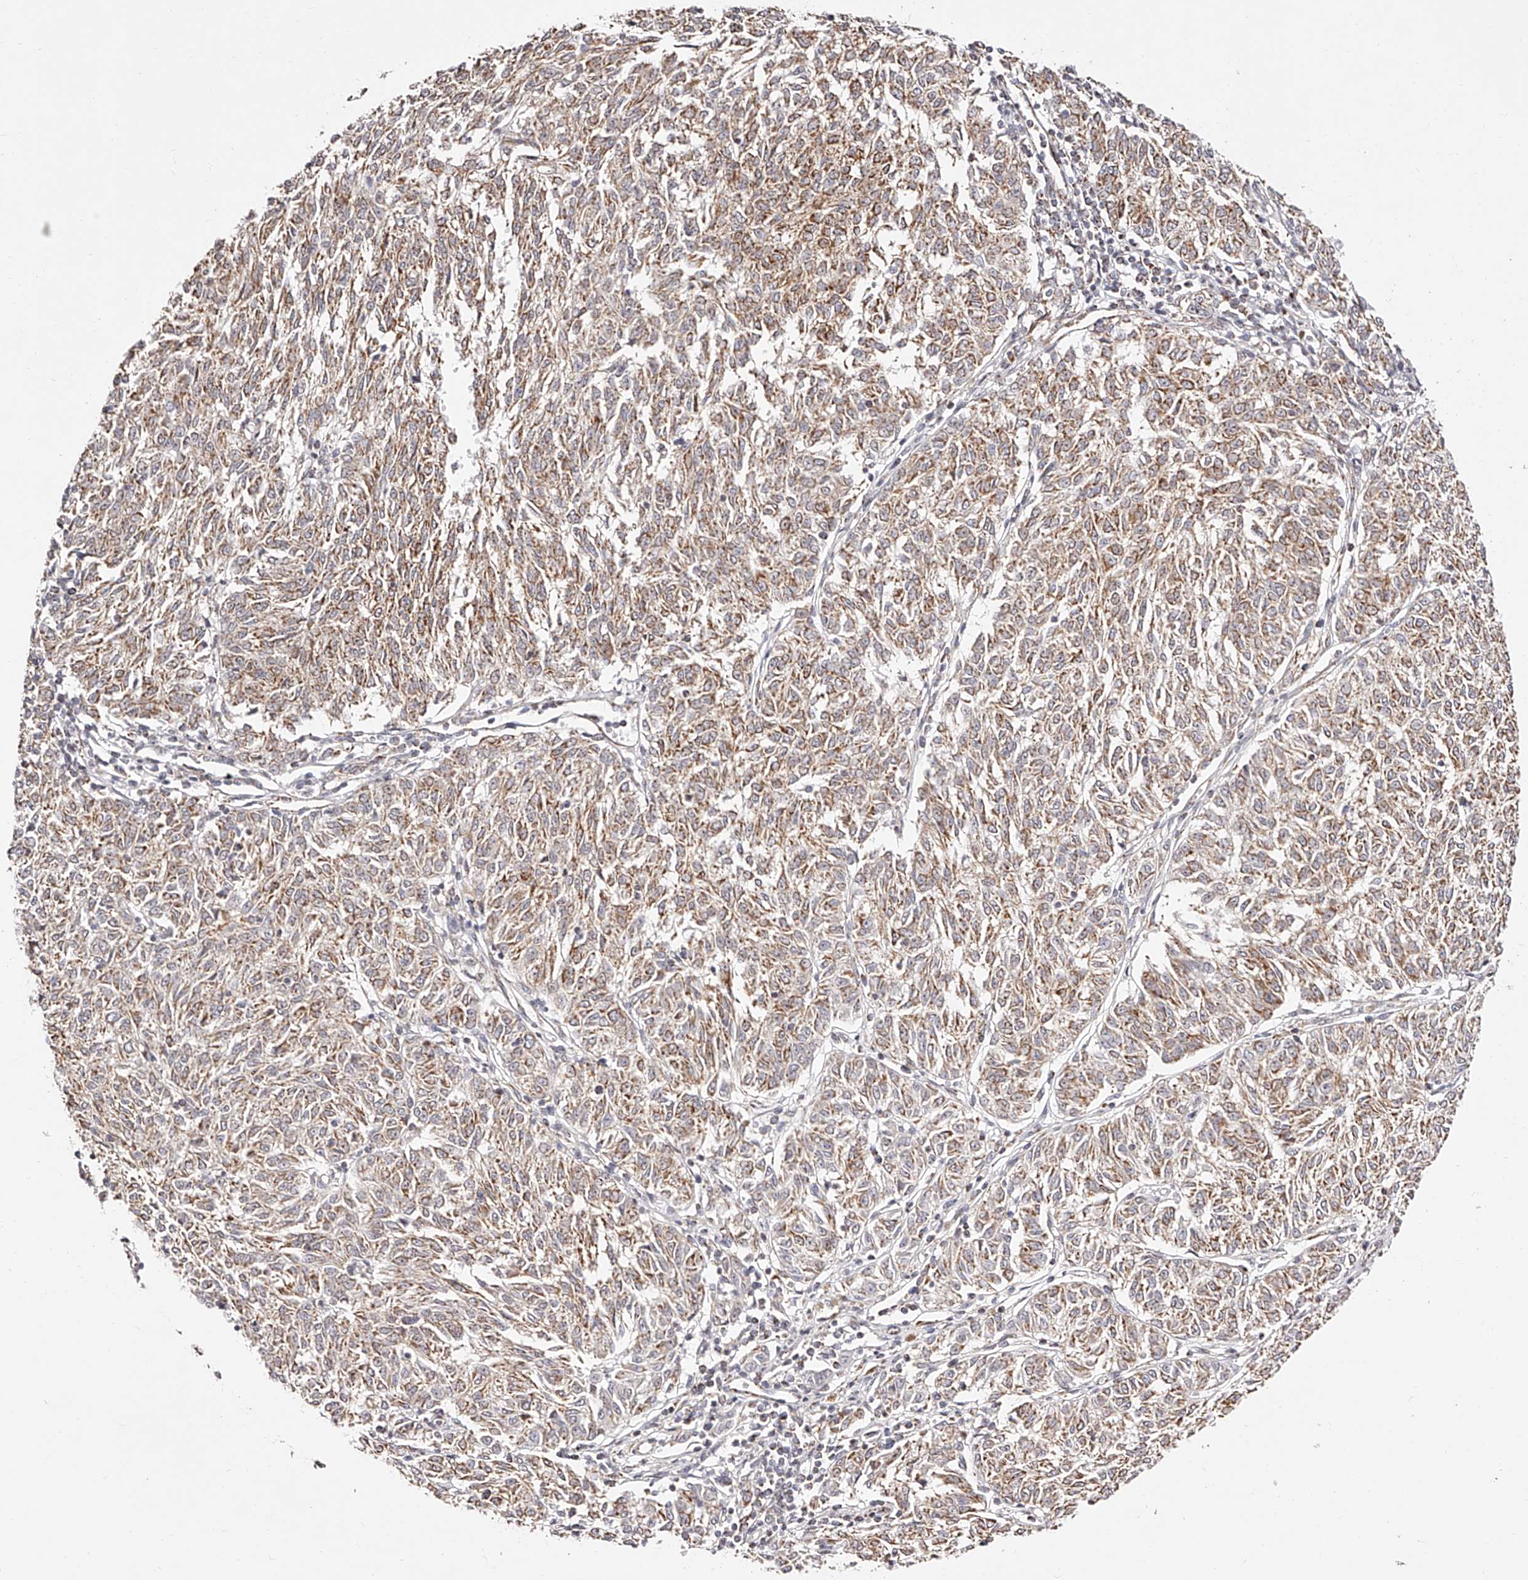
{"staining": {"intensity": "moderate", "quantity": ">75%", "location": "cytoplasmic/membranous"}, "tissue": "melanoma", "cell_type": "Tumor cells", "image_type": "cancer", "snomed": [{"axis": "morphology", "description": "Malignant melanoma, NOS"}, {"axis": "topography", "description": "Skin"}], "caption": "Immunohistochemical staining of human melanoma demonstrates medium levels of moderate cytoplasmic/membranous protein positivity in approximately >75% of tumor cells.", "gene": "NDUFV3", "patient": {"sex": "female", "age": 72}}